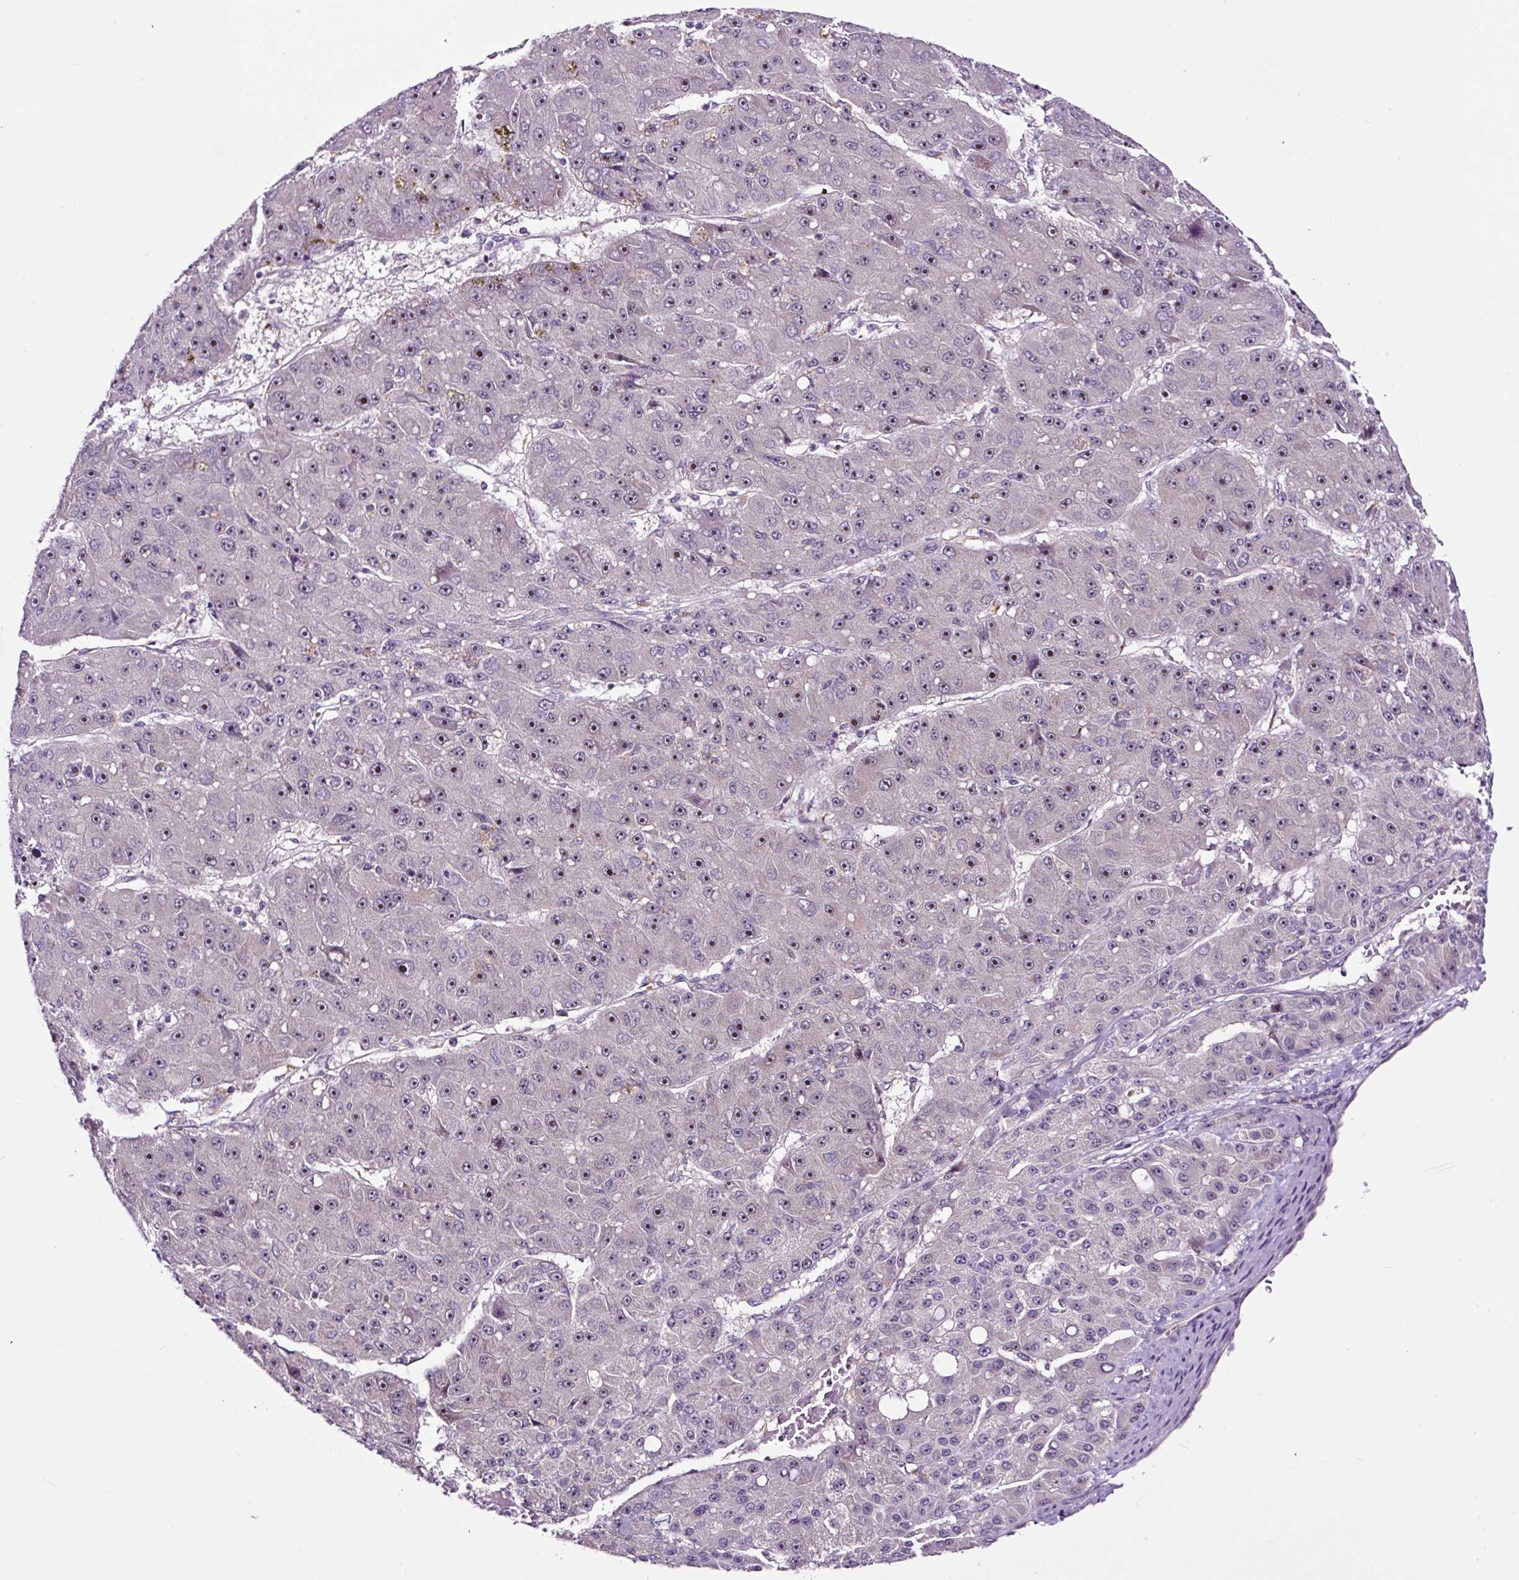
{"staining": {"intensity": "moderate", "quantity": ">75%", "location": "nuclear"}, "tissue": "liver cancer", "cell_type": "Tumor cells", "image_type": "cancer", "snomed": [{"axis": "morphology", "description": "Carcinoma, Hepatocellular, NOS"}, {"axis": "topography", "description": "Liver"}], "caption": "IHC micrograph of neoplastic tissue: liver hepatocellular carcinoma stained using IHC reveals medium levels of moderate protein expression localized specifically in the nuclear of tumor cells, appearing as a nuclear brown color.", "gene": "NOM1", "patient": {"sex": "male", "age": 67}}